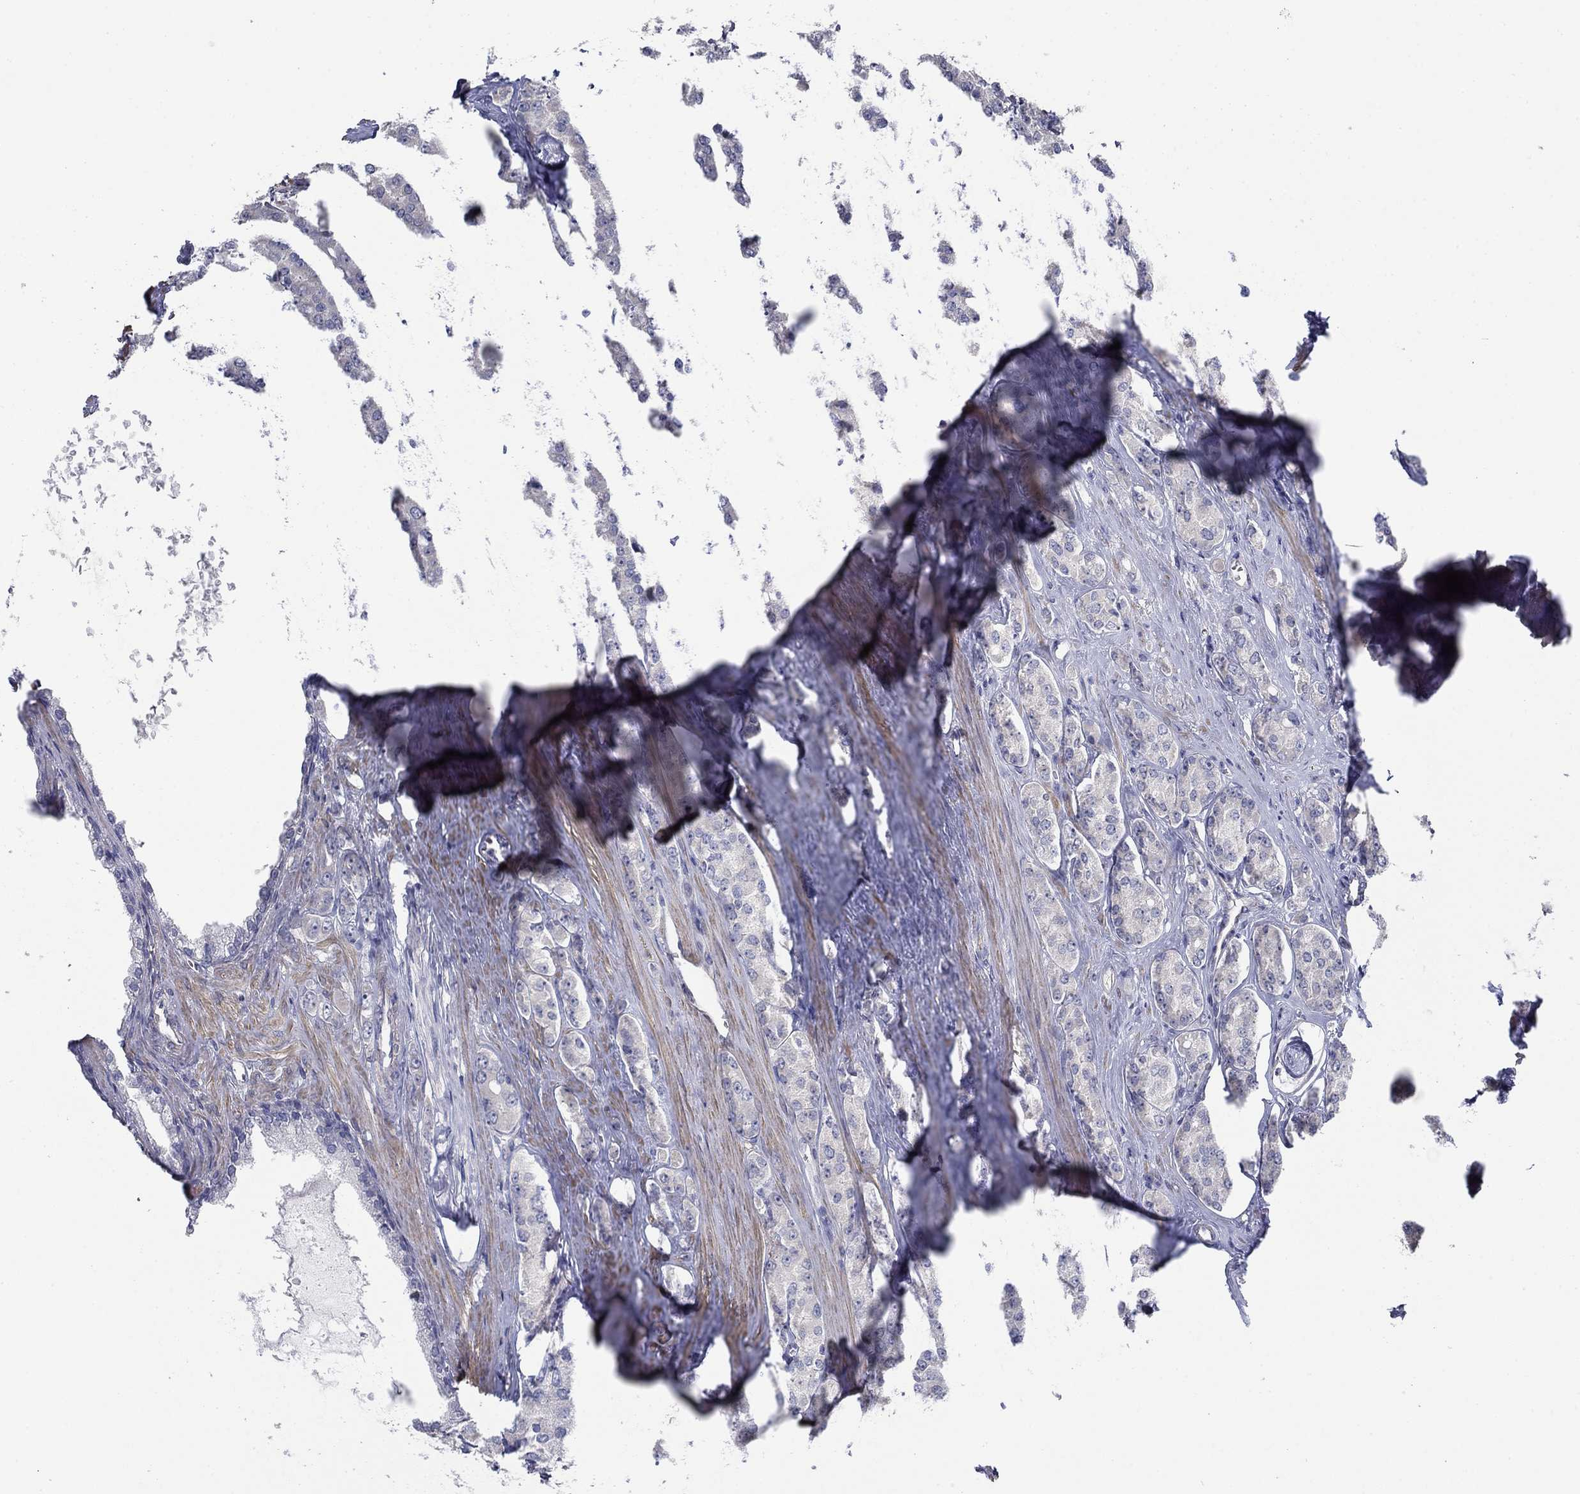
{"staining": {"intensity": "negative", "quantity": "none", "location": "none"}, "tissue": "prostate cancer", "cell_type": "Tumor cells", "image_type": "cancer", "snomed": [{"axis": "morphology", "description": "Adenocarcinoma, NOS"}, {"axis": "topography", "description": "Prostate"}], "caption": "IHC photomicrograph of human adenocarcinoma (prostate) stained for a protein (brown), which reveals no expression in tumor cells.", "gene": "GRK7", "patient": {"sex": "male", "age": 67}}